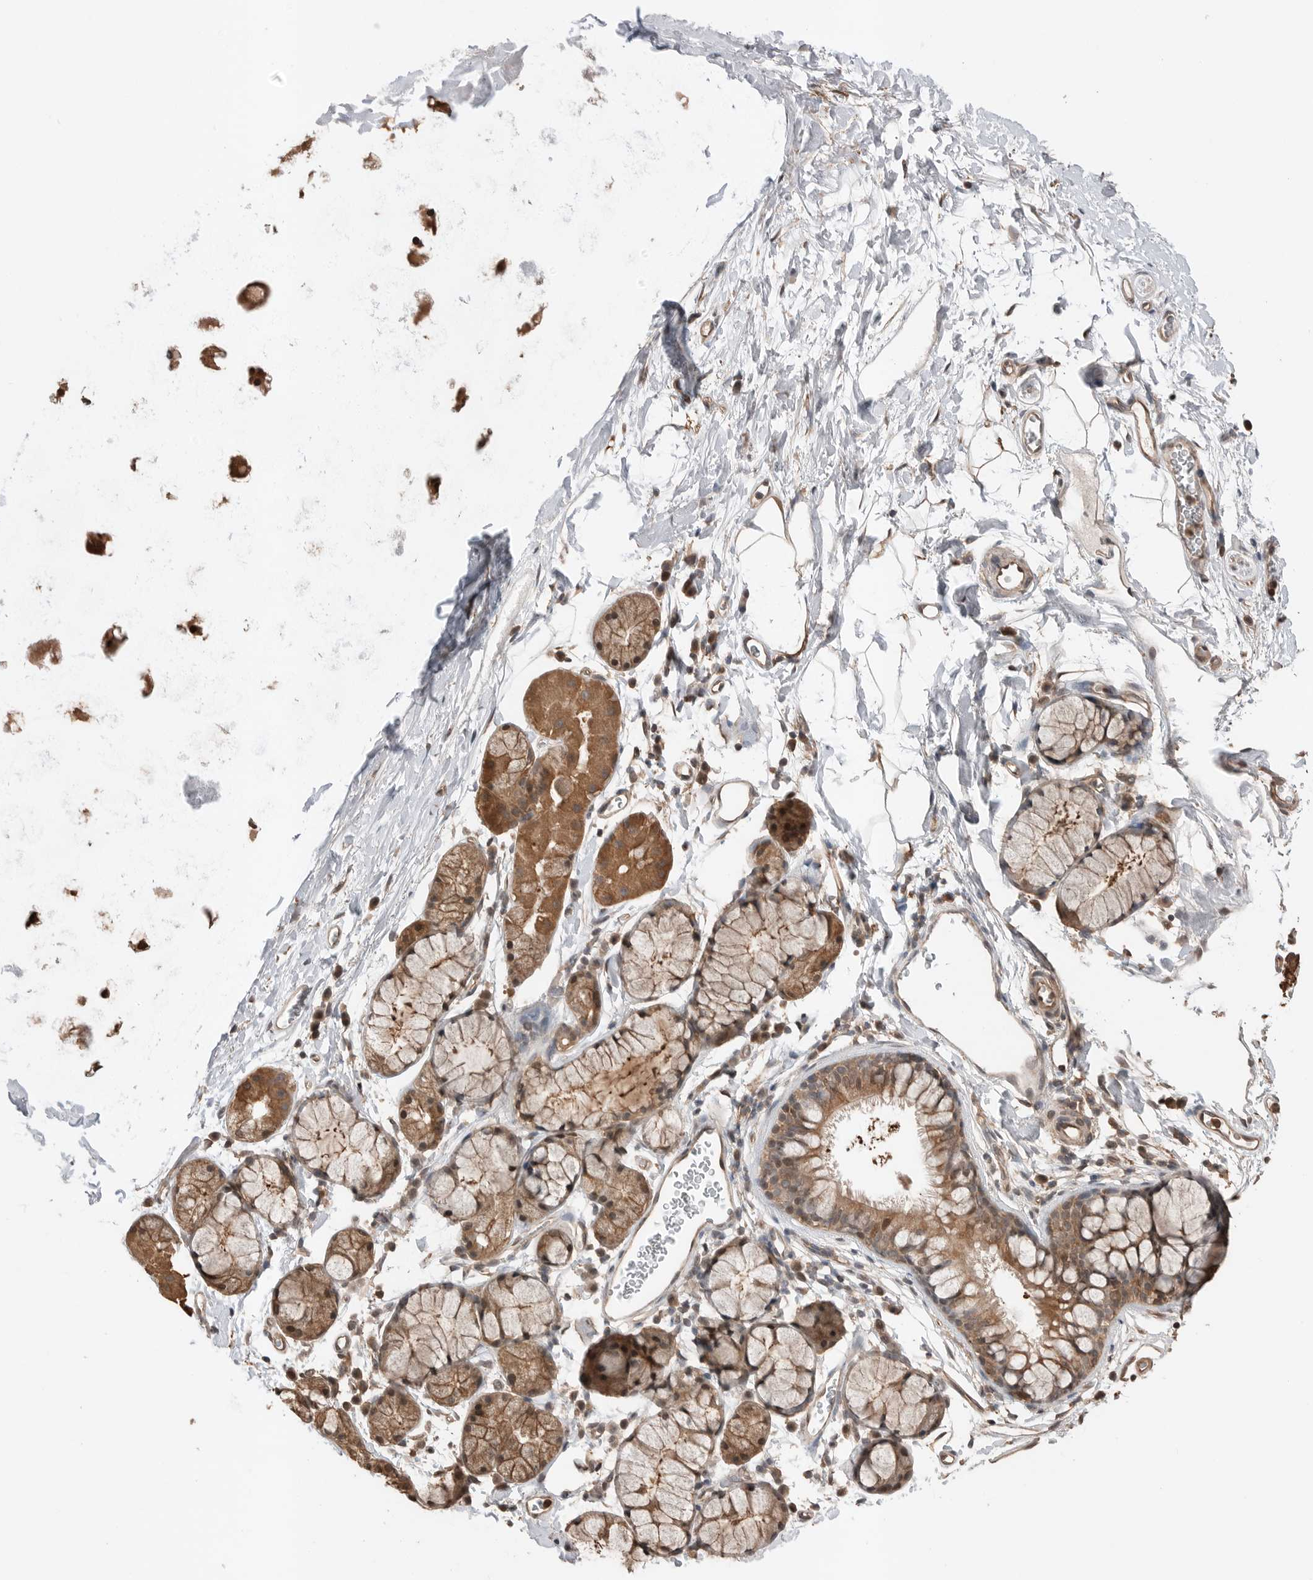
{"staining": {"intensity": "moderate", "quantity": ">75%", "location": "cytoplasmic/membranous"}, "tissue": "bronchus", "cell_type": "Respiratory epithelial cells", "image_type": "normal", "snomed": [{"axis": "morphology", "description": "Normal tissue, NOS"}, {"axis": "topography", "description": "Cartilage tissue"}, {"axis": "topography", "description": "Bronchus"}], "caption": "About >75% of respiratory epithelial cells in normal bronchus reveal moderate cytoplasmic/membranous protein positivity as visualized by brown immunohistochemical staining.", "gene": "PEAK1", "patient": {"sex": "female", "age": 53}}